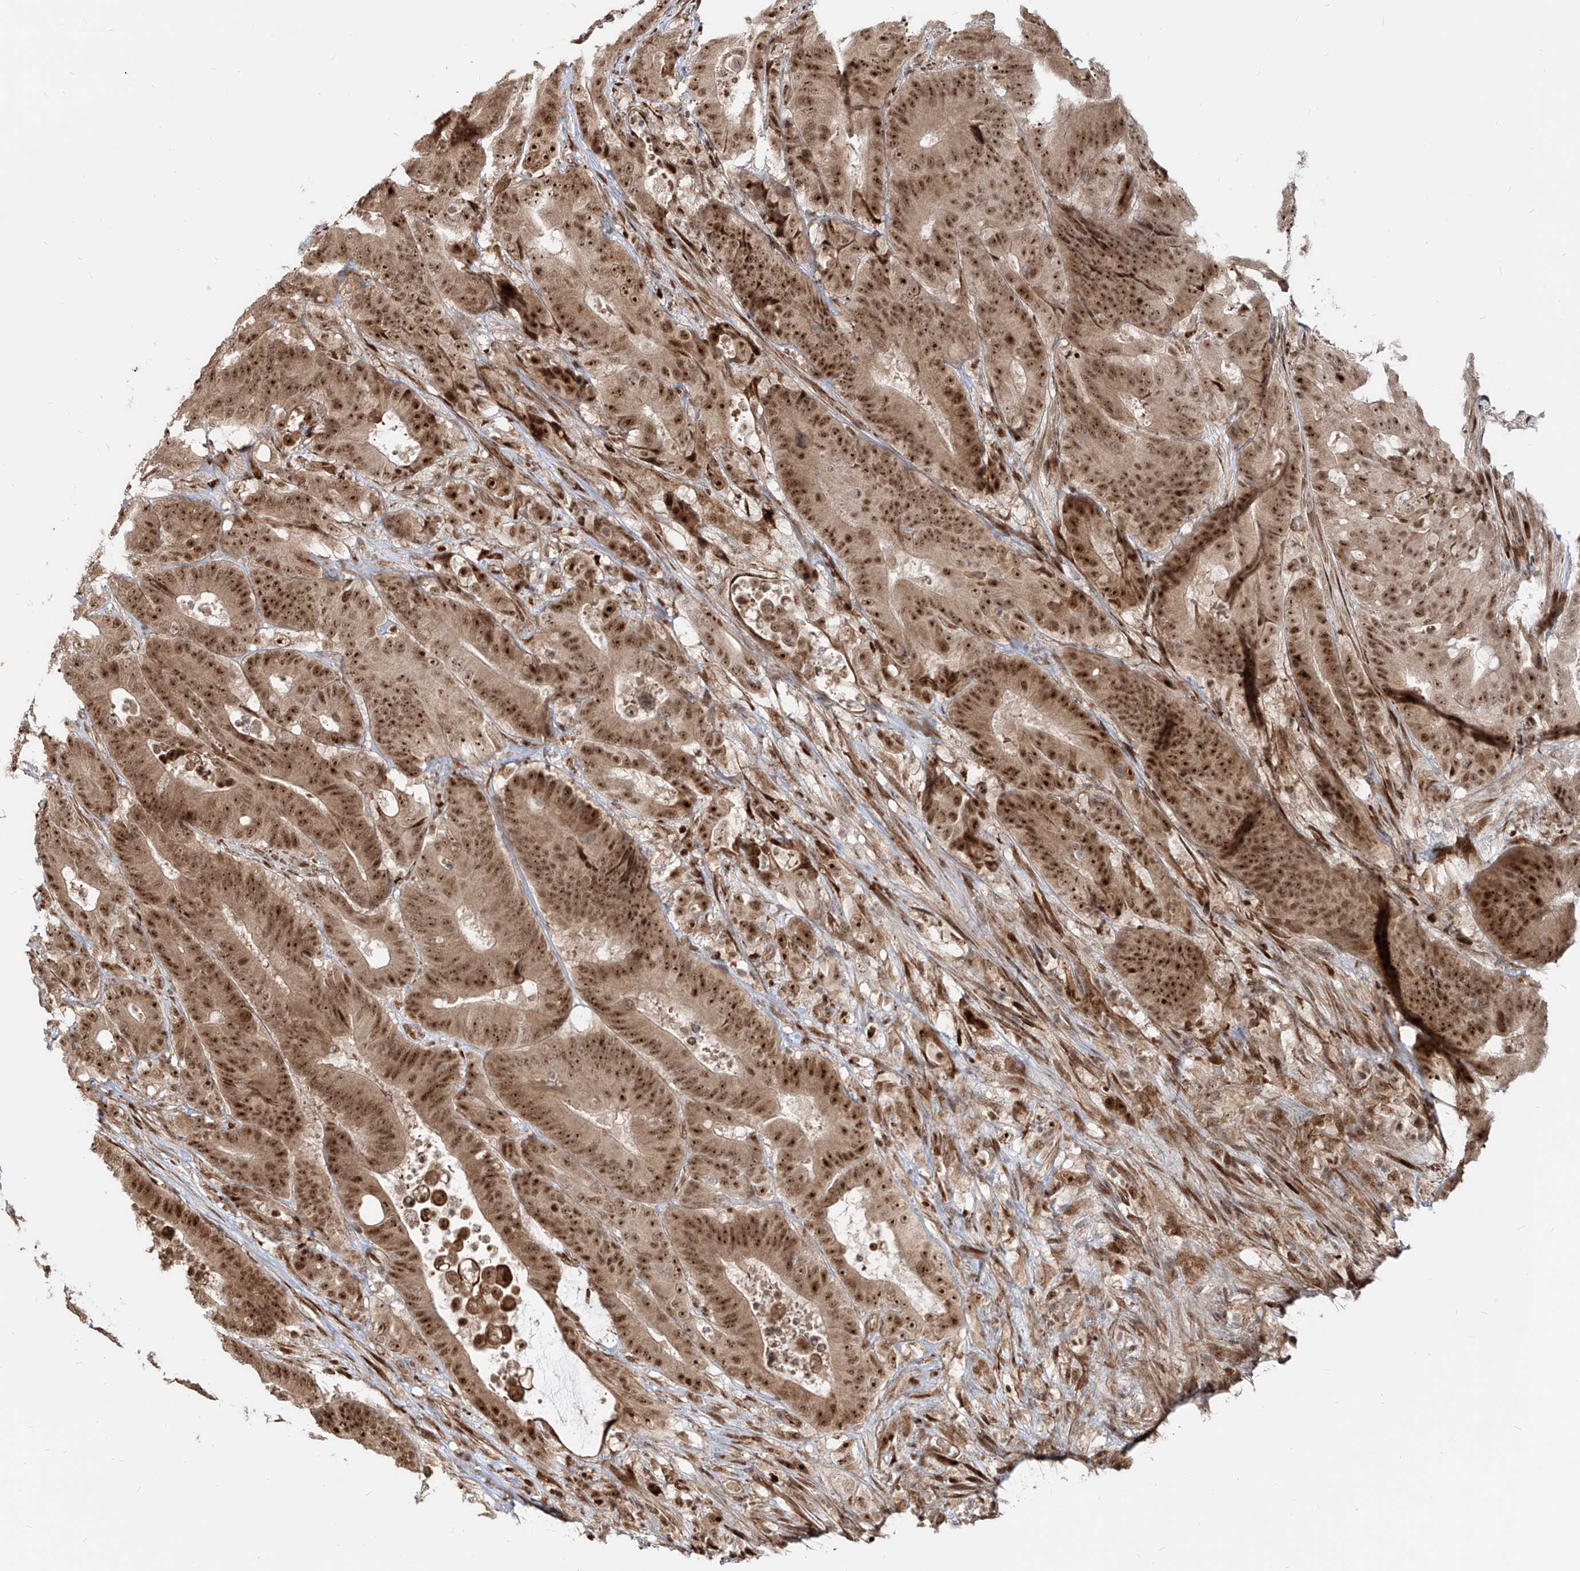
{"staining": {"intensity": "moderate", "quantity": ">75%", "location": "cytoplasmic/membranous,nuclear"}, "tissue": "colorectal cancer", "cell_type": "Tumor cells", "image_type": "cancer", "snomed": [{"axis": "morphology", "description": "Adenocarcinoma, NOS"}, {"axis": "topography", "description": "Colon"}], "caption": "Moderate cytoplasmic/membranous and nuclear protein staining is identified in approximately >75% of tumor cells in colorectal adenocarcinoma.", "gene": "ZNF710", "patient": {"sex": "male", "age": 83}}